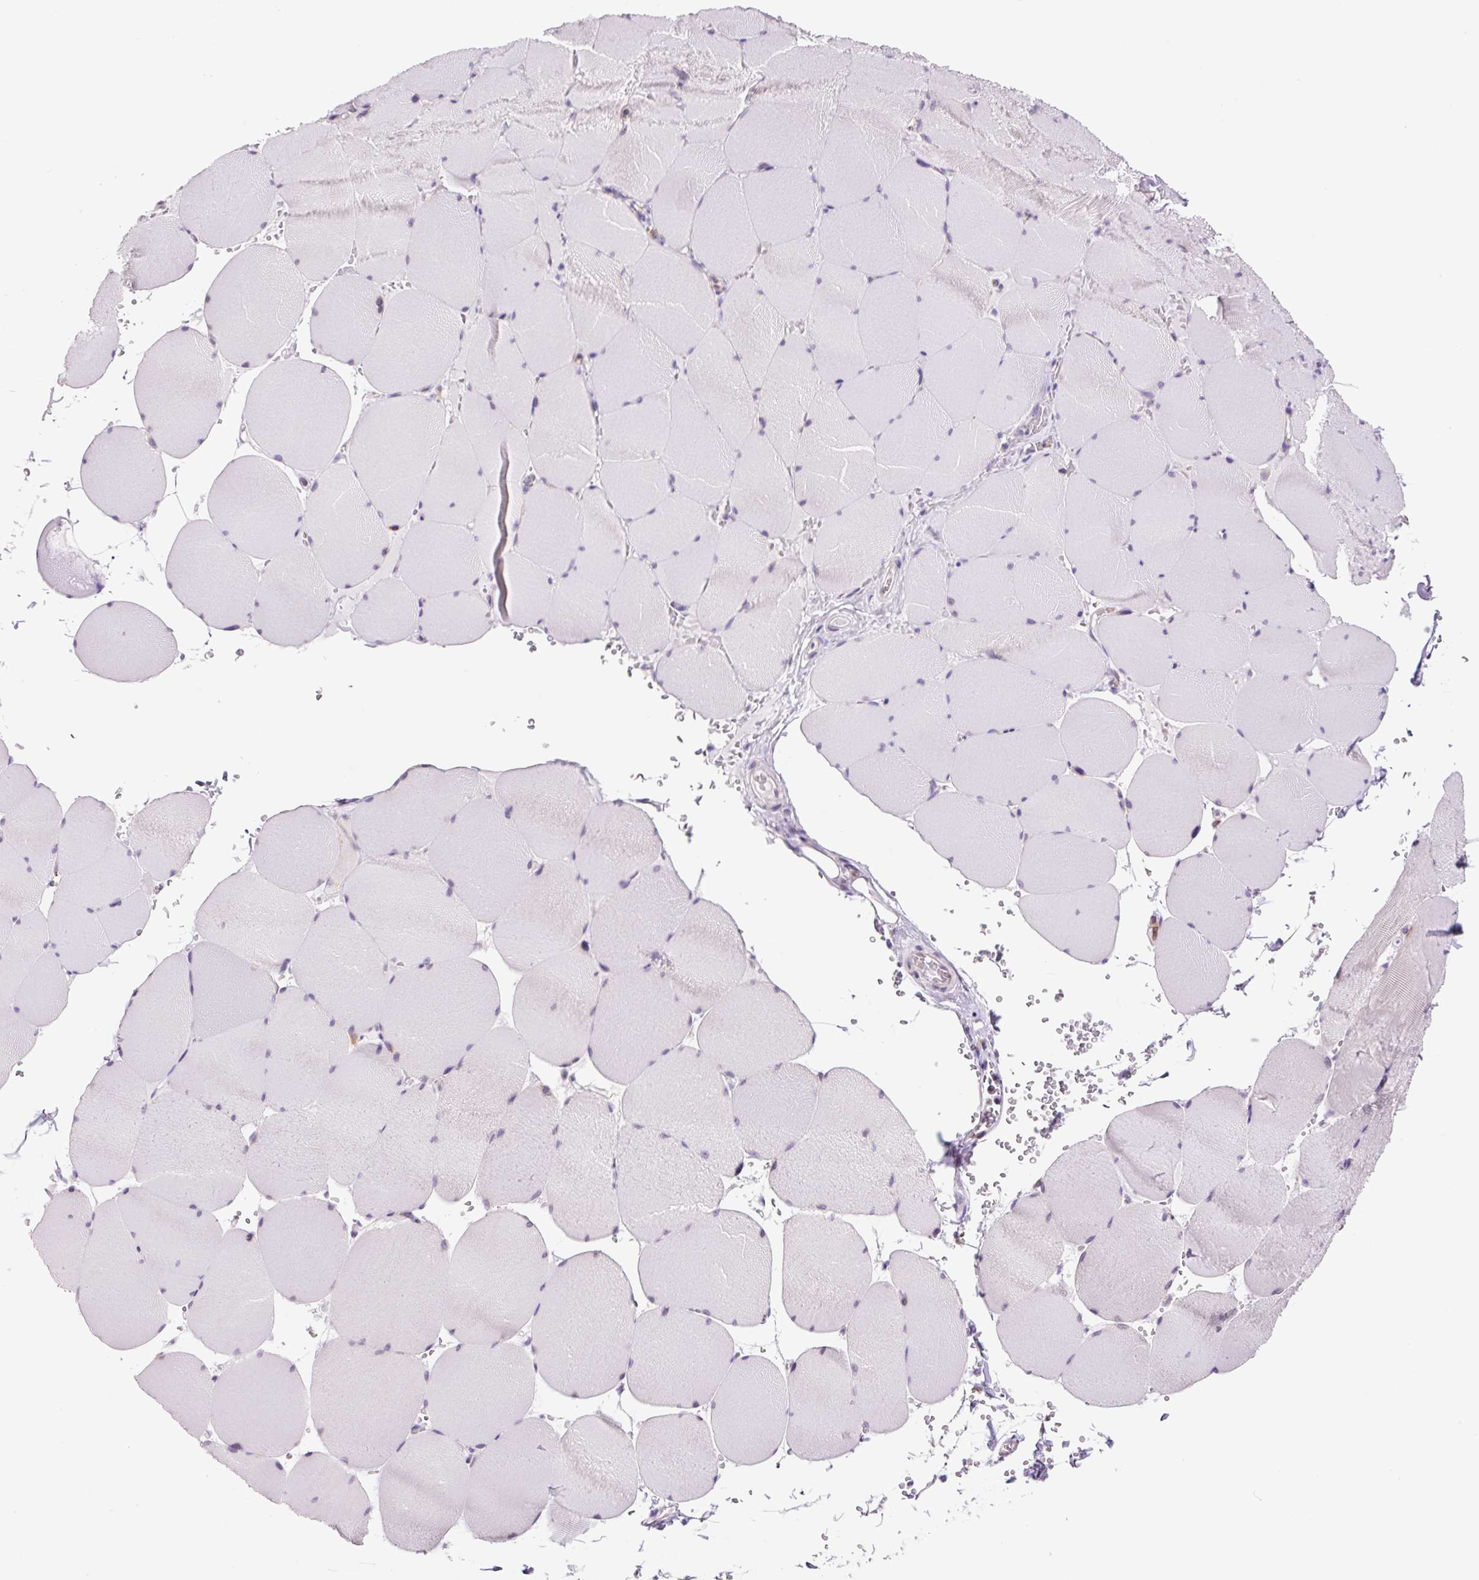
{"staining": {"intensity": "negative", "quantity": "none", "location": "none"}, "tissue": "skeletal muscle", "cell_type": "Myocytes", "image_type": "normal", "snomed": [{"axis": "morphology", "description": "Normal tissue, NOS"}, {"axis": "topography", "description": "Skeletal muscle"}, {"axis": "topography", "description": "Head-Neck"}], "caption": "Skeletal muscle stained for a protein using IHC exhibits no positivity myocytes.", "gene": "RPL41", "patient": {"sex": "male", "age": 66}}